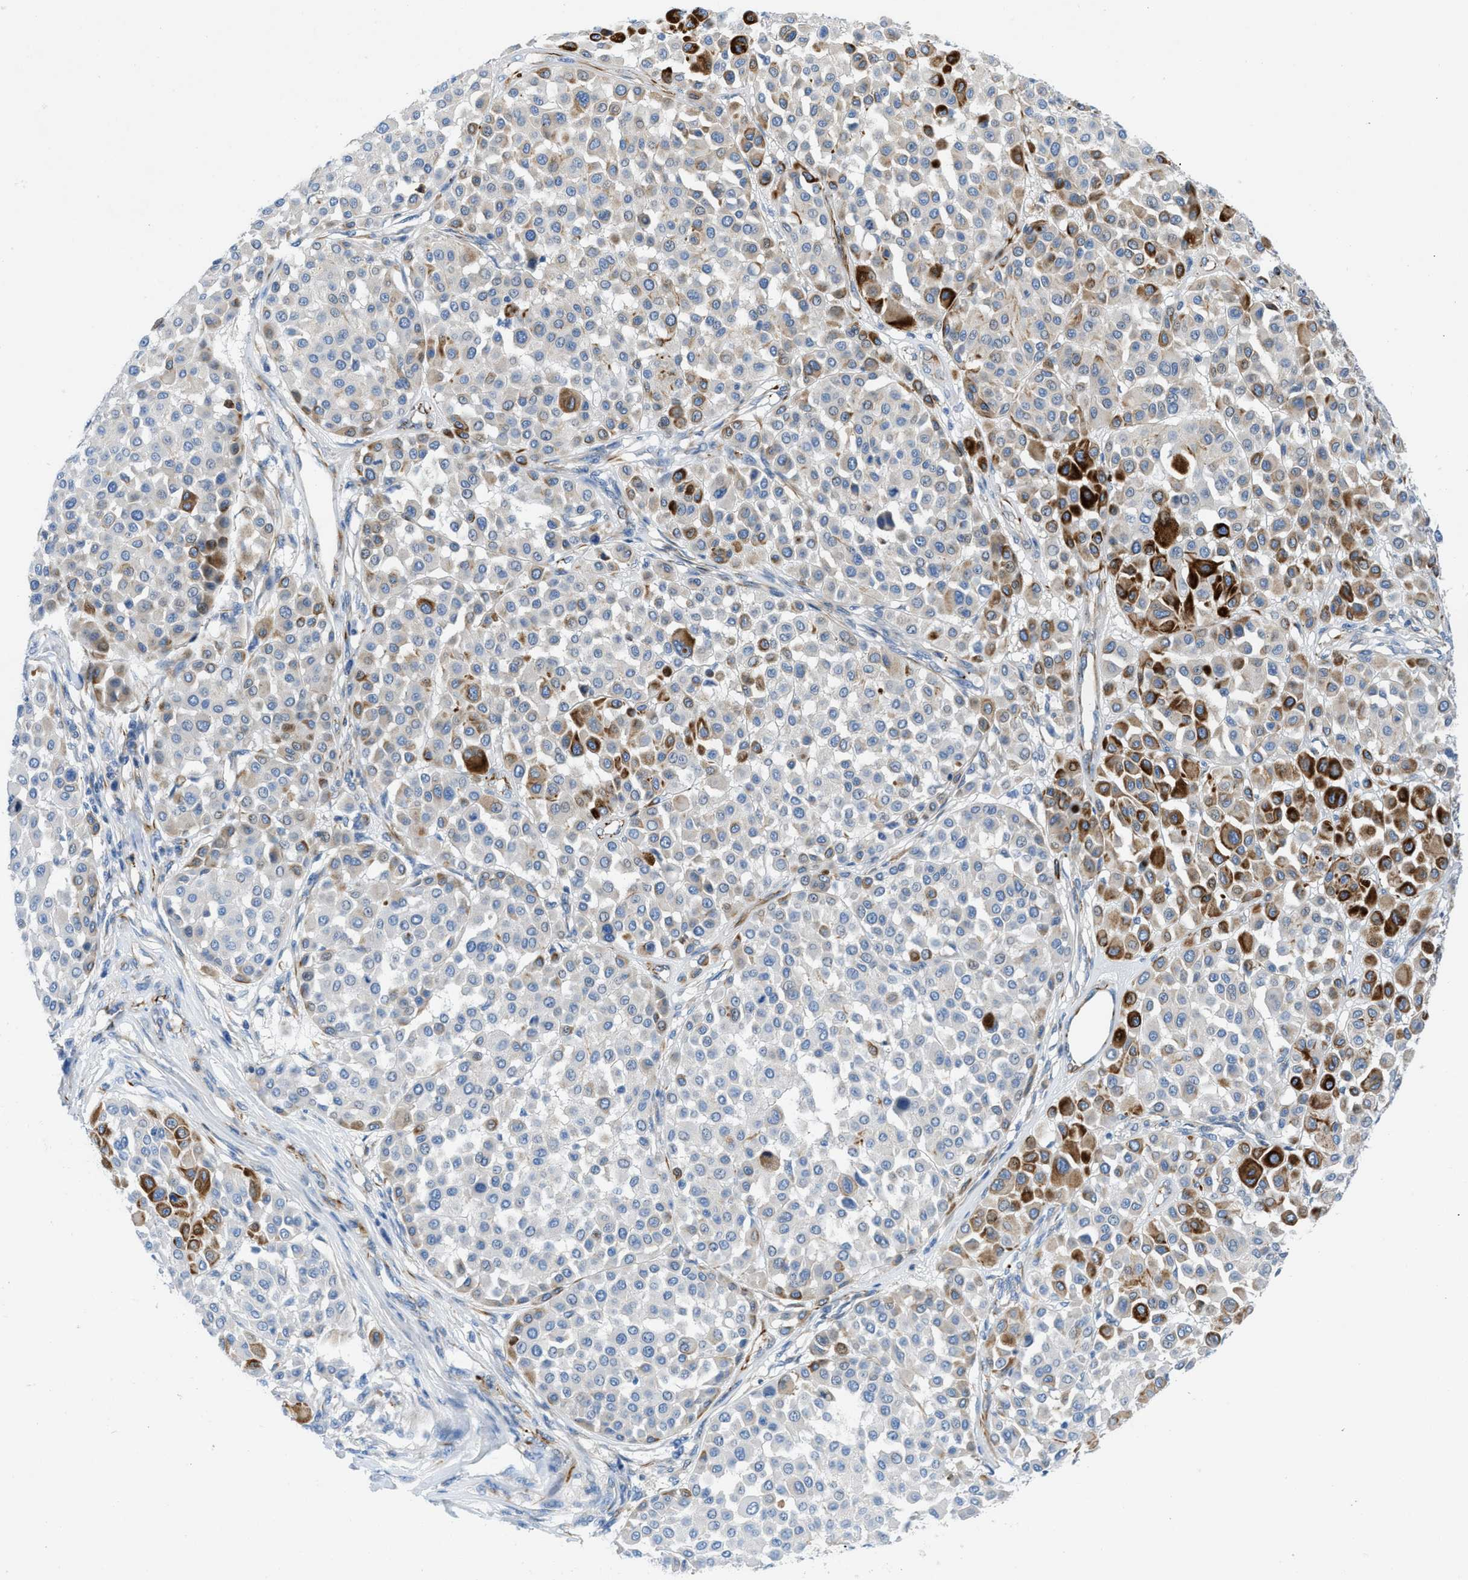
{"staining": {"intensity": "strong", "quantity": "<25%", "location": "cytoplasmic/membranous"}, "tissue": "melanoma", "cell_type": "Tumor cells", "image_type": "cancer", "snomed": [{"axis": "morphology", "description": "Malignant melanoma, Metastatic site"}, {"axis": "topography", "description": "Soft tissue"}], "caption": "There is medium levels of strong cytoplasmic/membranous staining in tumor cells of melanoma, as demonstrated by immunohistochemical staining (brown color).", "gene": "XCR1", "patient": {"sex": "male", "age": 41}}